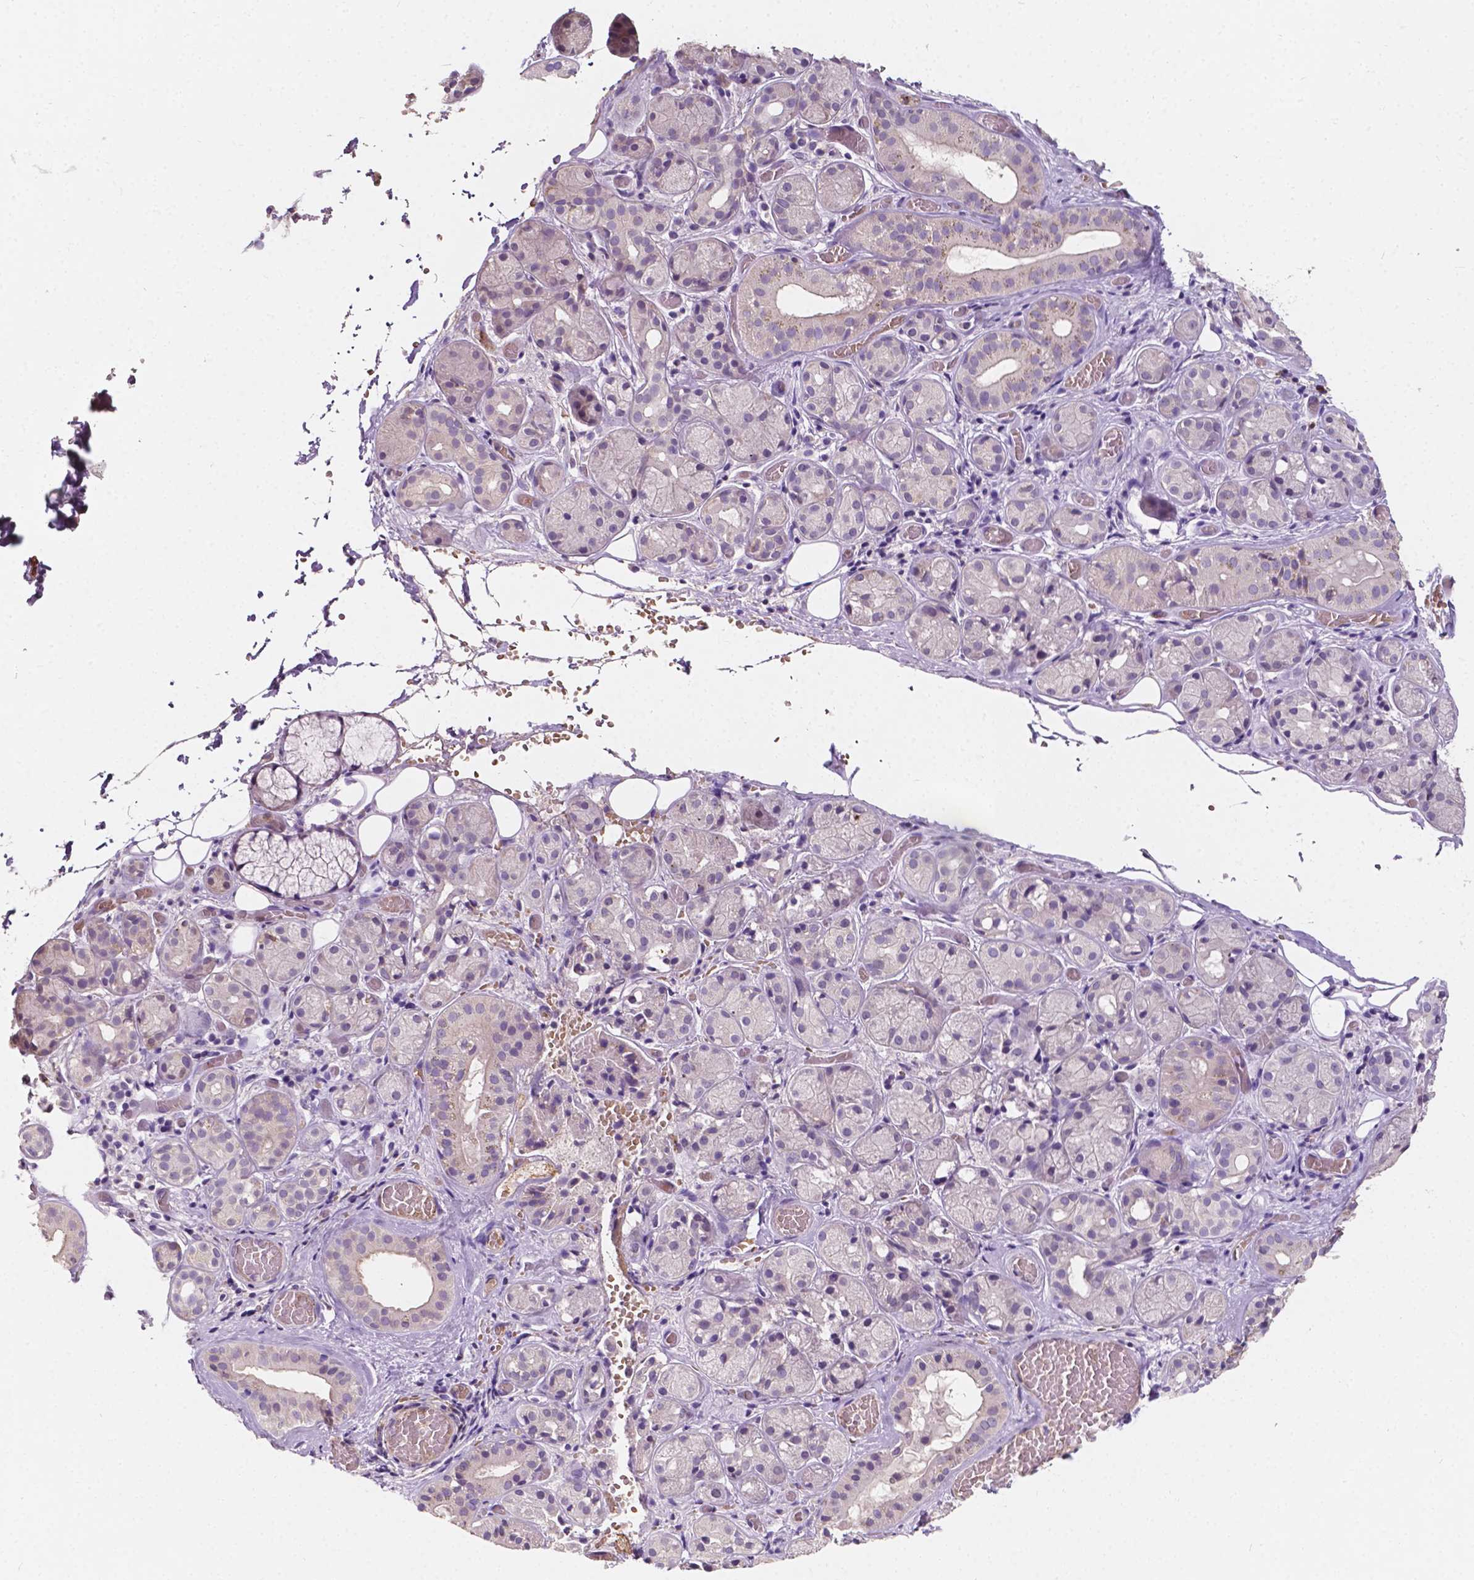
{"staining": {"intensity": "negative", "quantity": "none", "location": "none"}, "tissue": "salivary gland", "cell_type": "Glandular cells", "image_type": "normal", "snomed": [{"axis": "morphology", "description": "Normal tissue, NOS"}, {"axis": "topography", "description": "Salivary gland"}, {"axis": "topography", "description": "Peripheral nerve tissue"}], "caption": "Immunohistochemistry histopathology image of unremarkable salivary gland: human salivary gland stained with DAB (3,3'-diaminobenzidine) displays no significant protein positivity in glandular cells.", "gene": "SLC22A4", "patient": {"sex": "male", "age": 71}}